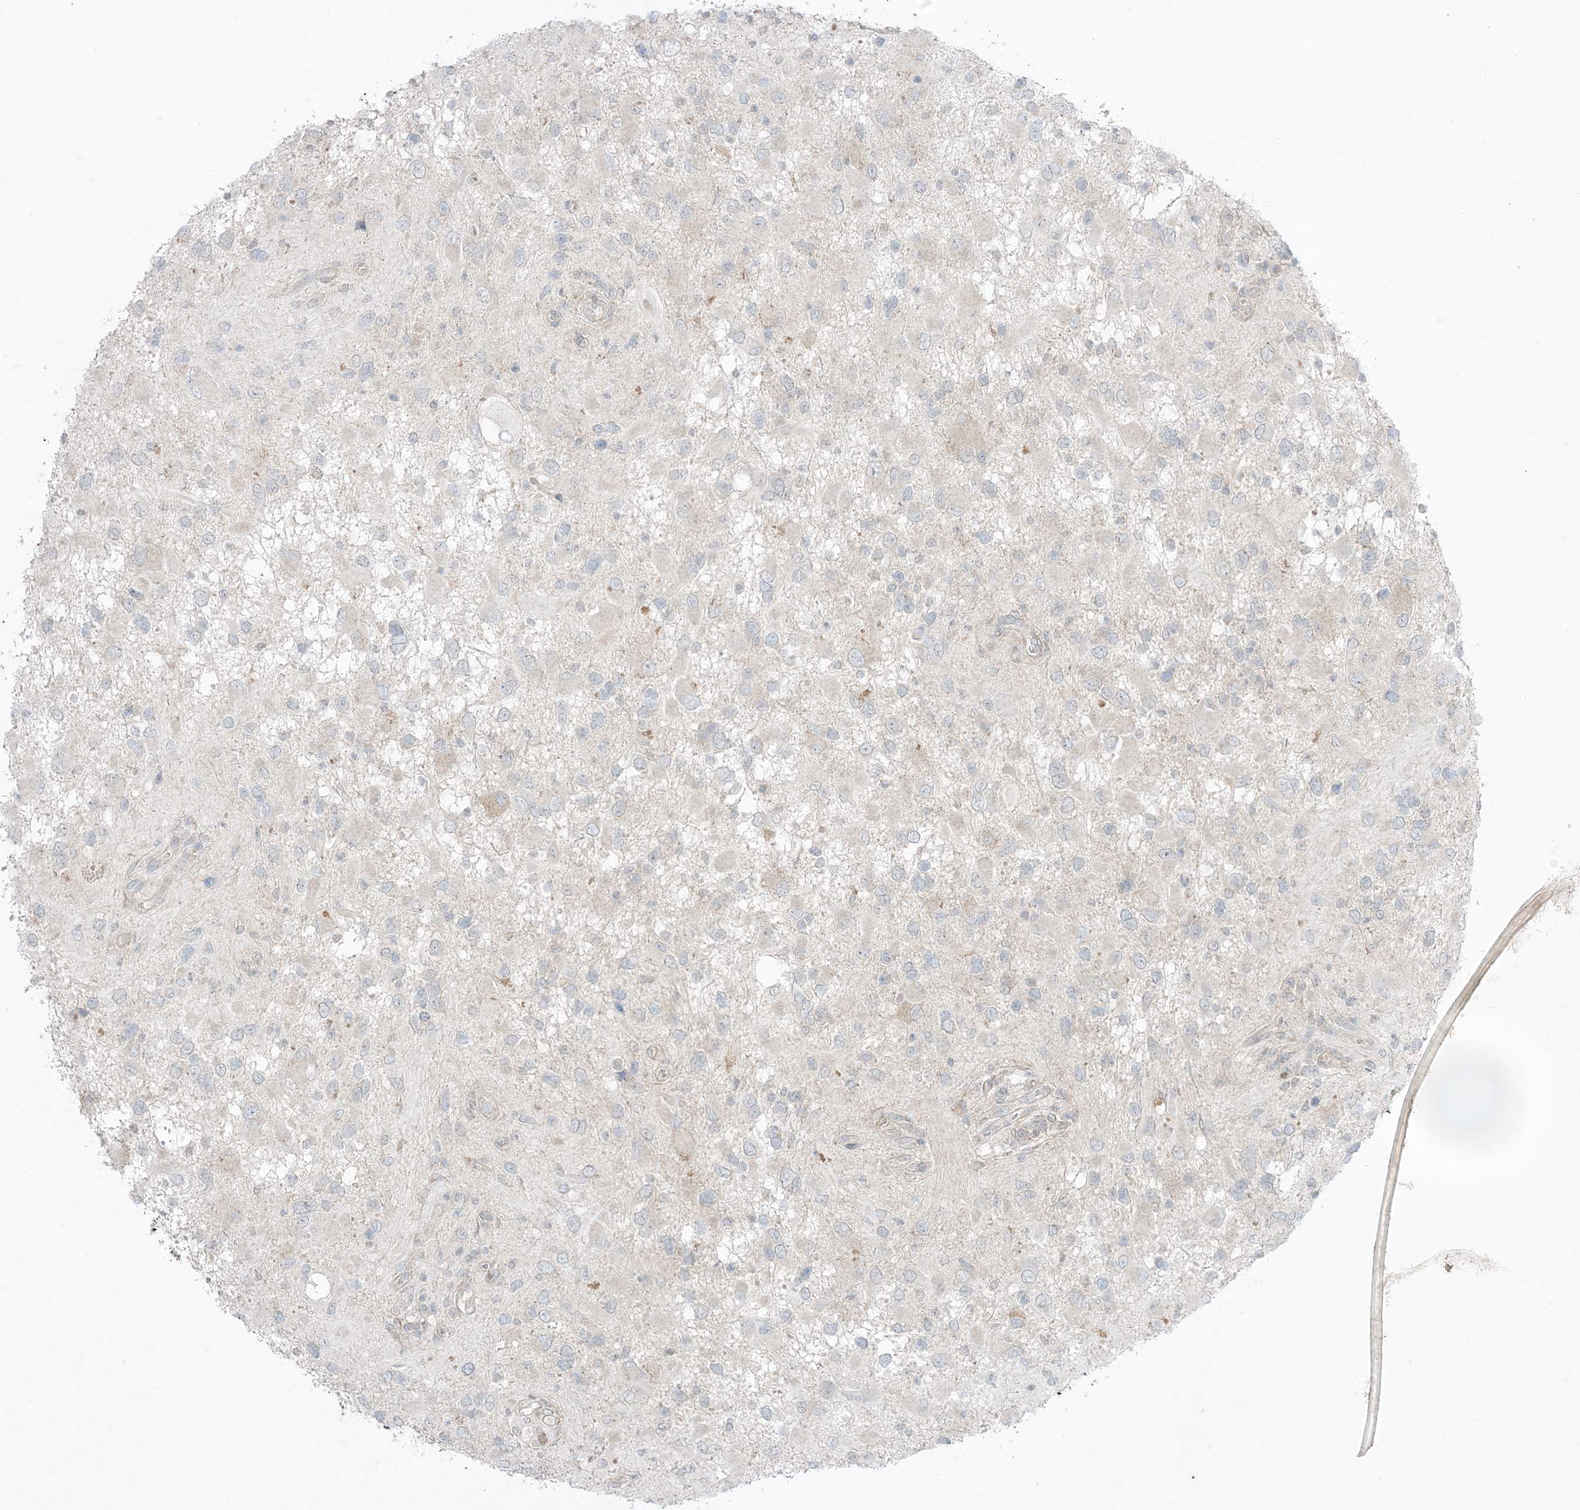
{"staining": {"intensity": "negative", "quantity": "none", "location": "none"}, "tissue": "glioma", "cell_type": "Tumor cells", "image_type": "cancer", "snomed": [{"axis": "morphology", "description": "Glioma, malignant, High grade"}, {"axis": "topography", "description": "Brain"}], "caption": "An immunohistochemistry photomicrograph of malignant glioma (high-grade) is shown. There is no staining in tumor cells of malignant glioma (high-grade).", "gene": "ODC1", "patient": {"sex": "male", "age": 53}}